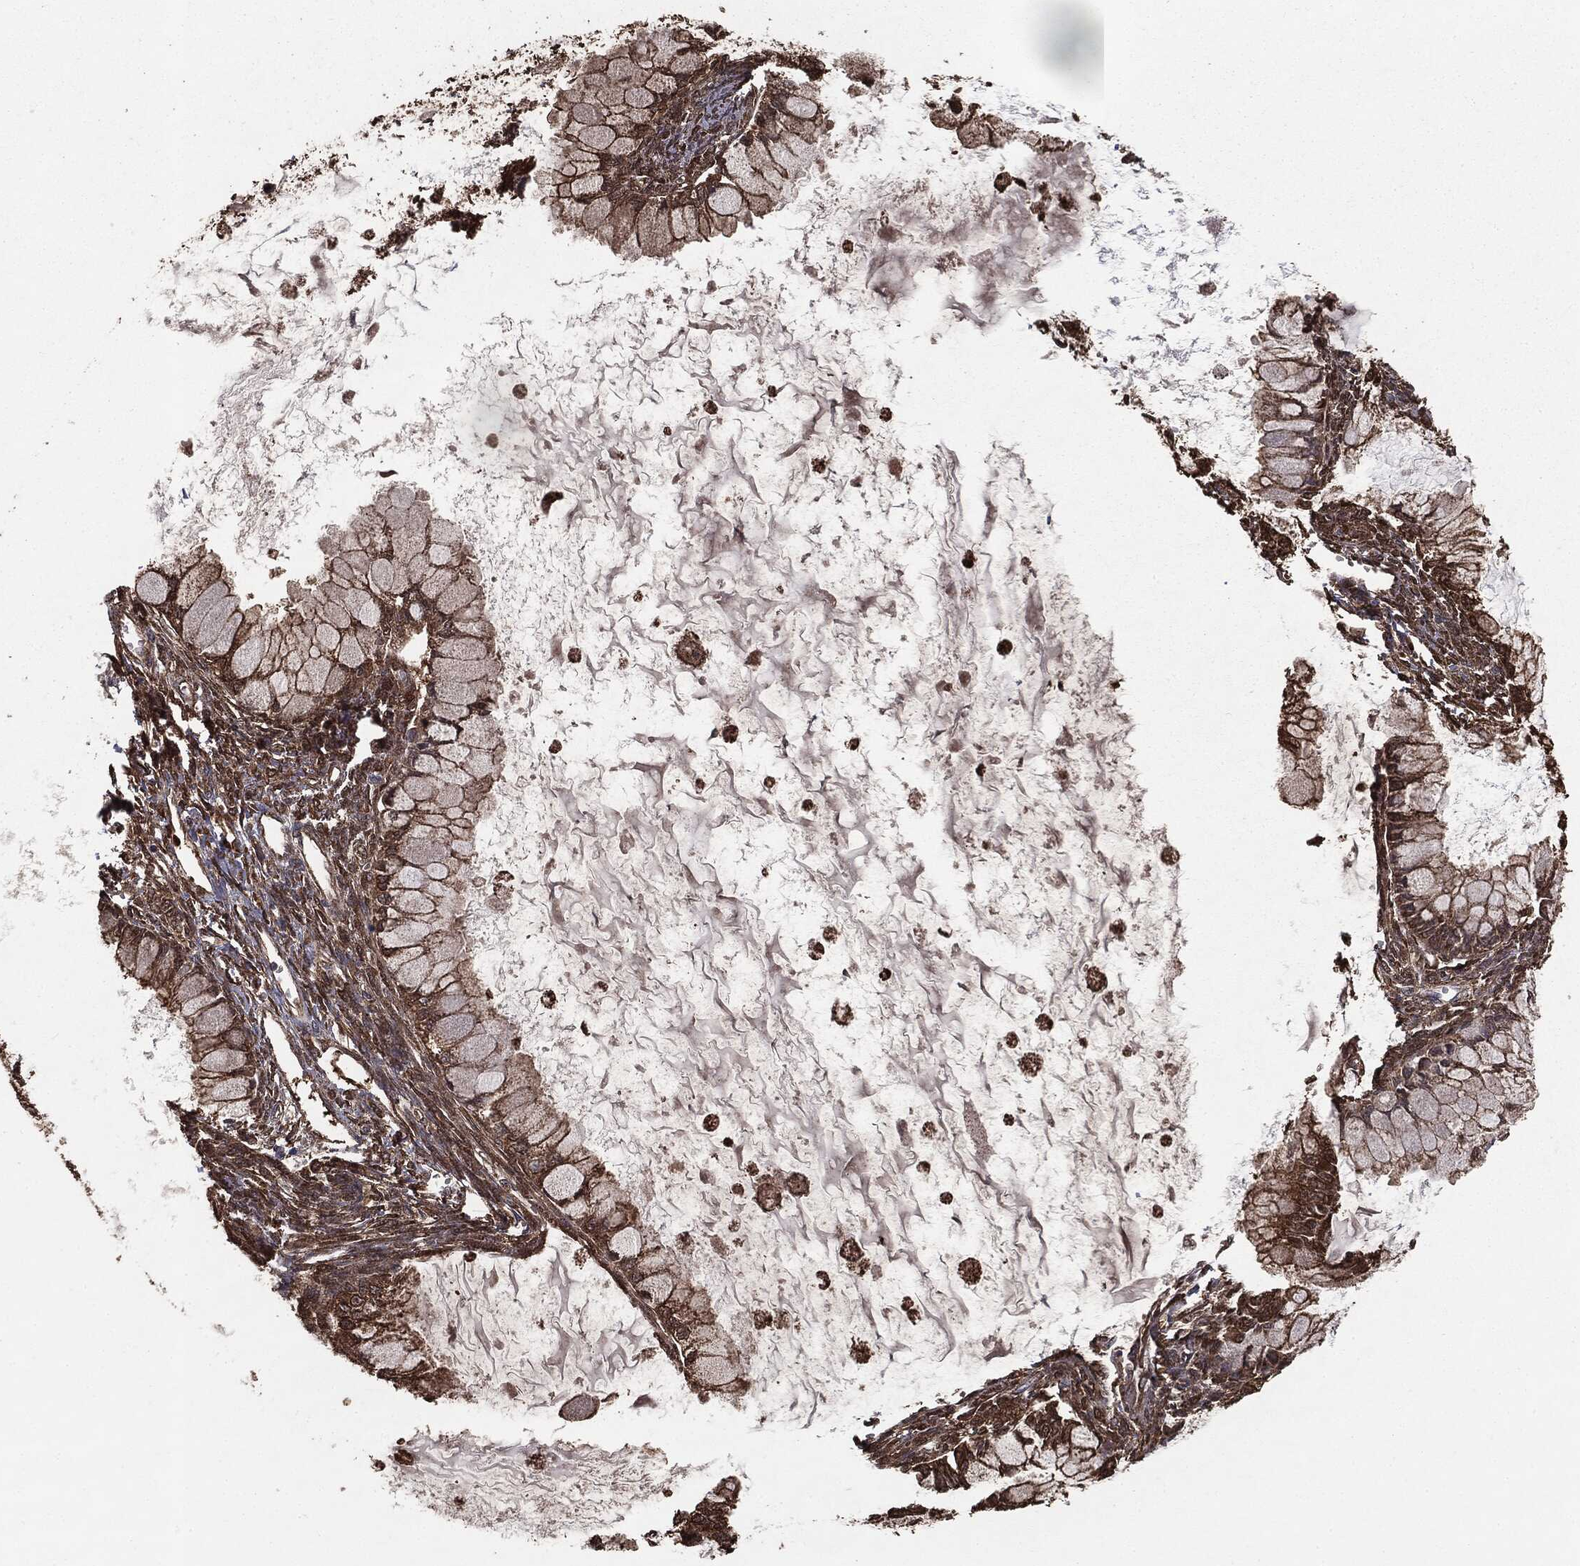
{"staining": {"intensity": "strong", "quantity": ">75%", "location": "cytoplasmic/membranous"}, "tissue": "ovarian cancer", "cell_type": "Tumor cells", "image_type": "cancer", "snomed": [{"axis": "morphology", "description": "Cystadenocarcinoma, mucinous, NOS"}, {"axis": "topography", "description": "Ovary"}], "caption": "Protein staining of mucinous cystadenocarcinoma (ovarian) tissue shows strong cytoplasmic/membranous positivity in about >75% of tumor cells.", "gene": "NME1", "patient": {"sex": "female", "age": 34}}